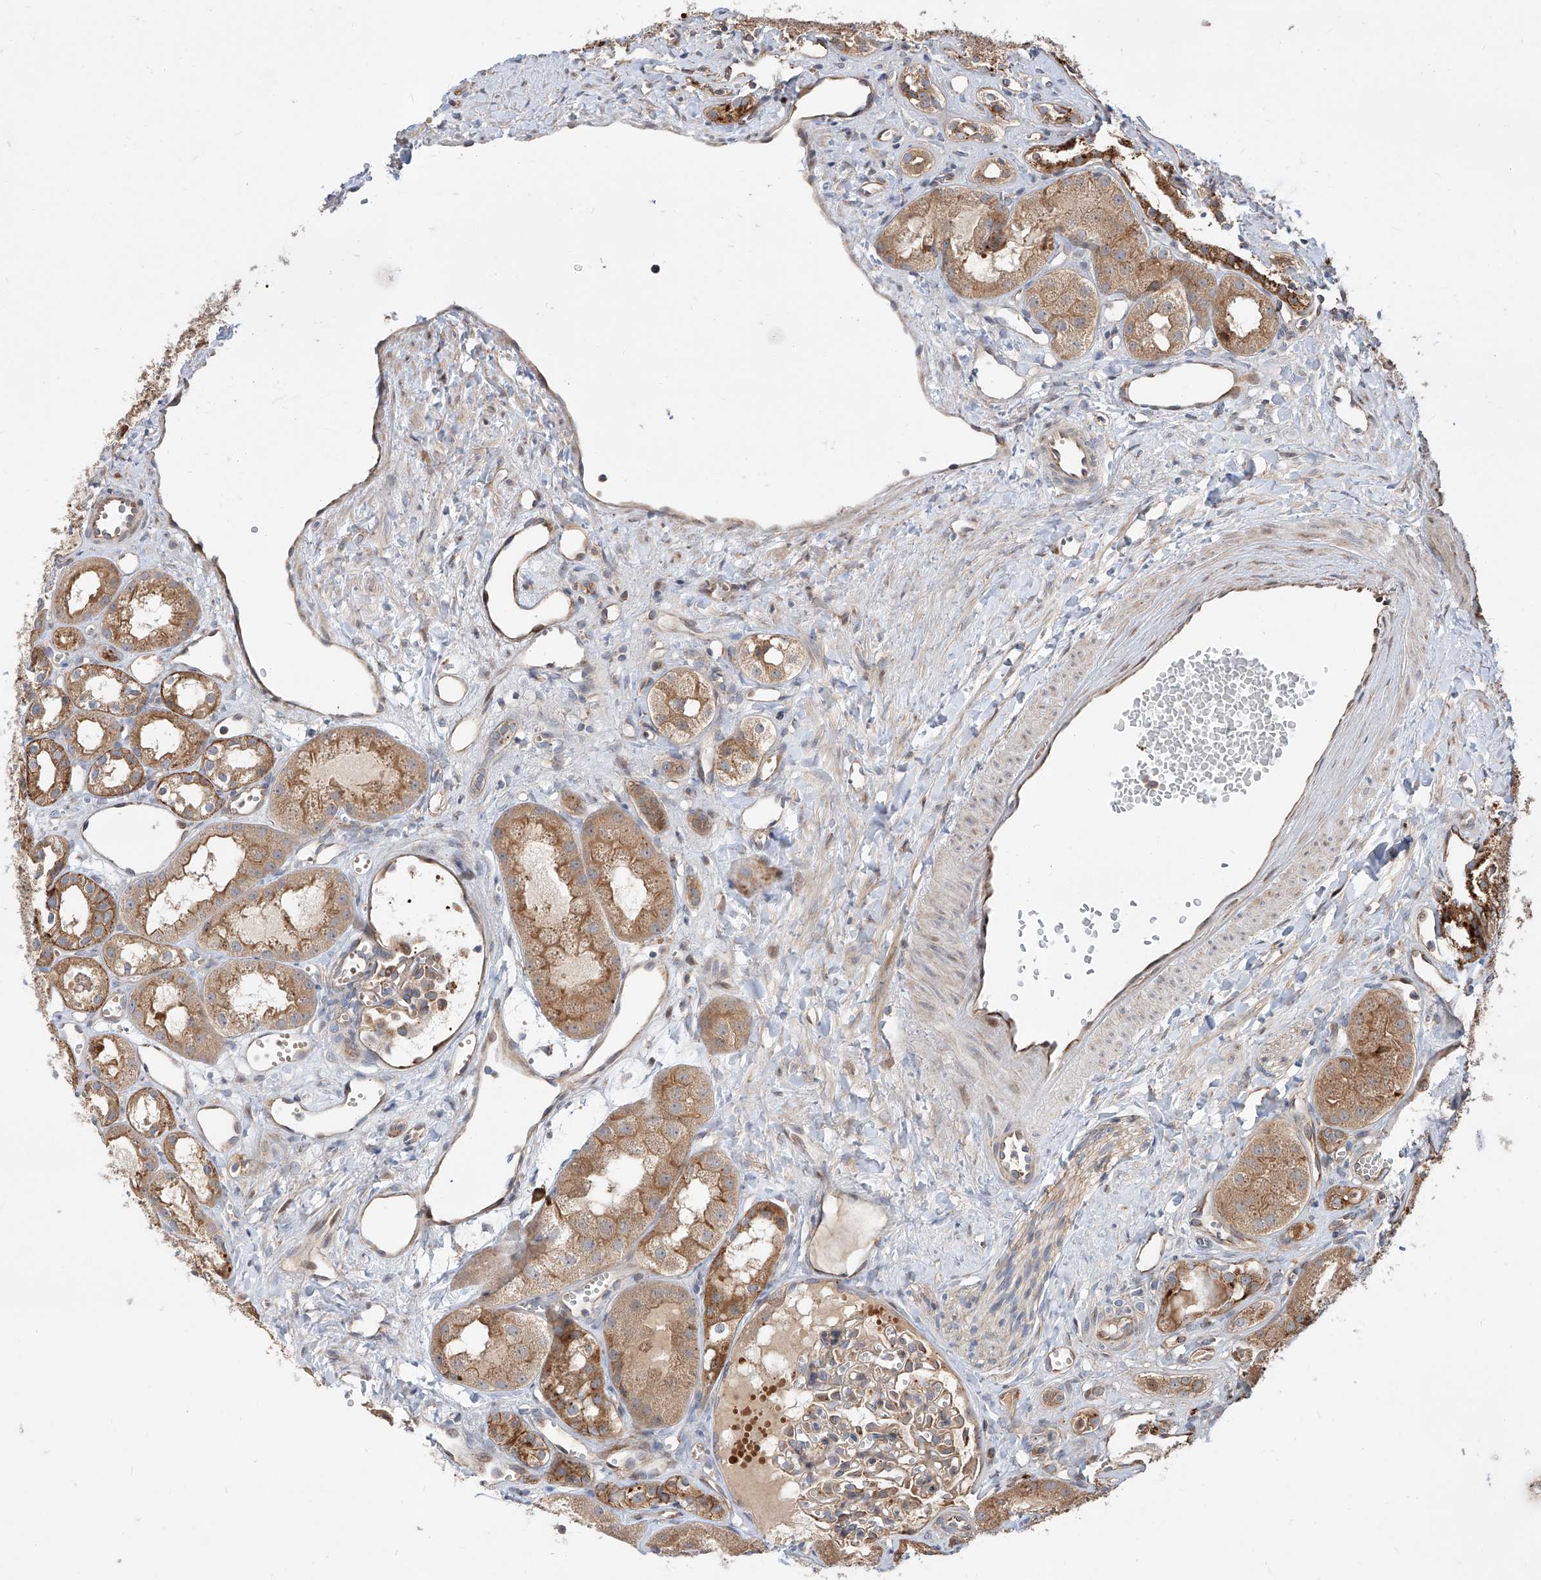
{"staining": {"intensity": "weak", "quantity": "<25%", "location": "cytoplasmic/membranous"}, "tissue": "kidney", "cell_type": "Cells in glomeruli", "image_type": "normal", "snomed": [{"axis": "morphology", "description": "Normal tissue, NOS"}, {"axis": "topography", "description": "Kidney"}], "caption": "There is no significant staining in cells in glomeruli of kidney. (IHC, brightfield microscopy, high magnification).", "gene": "DIRAS3", "patient": {"sex": "male", "age": 16}}